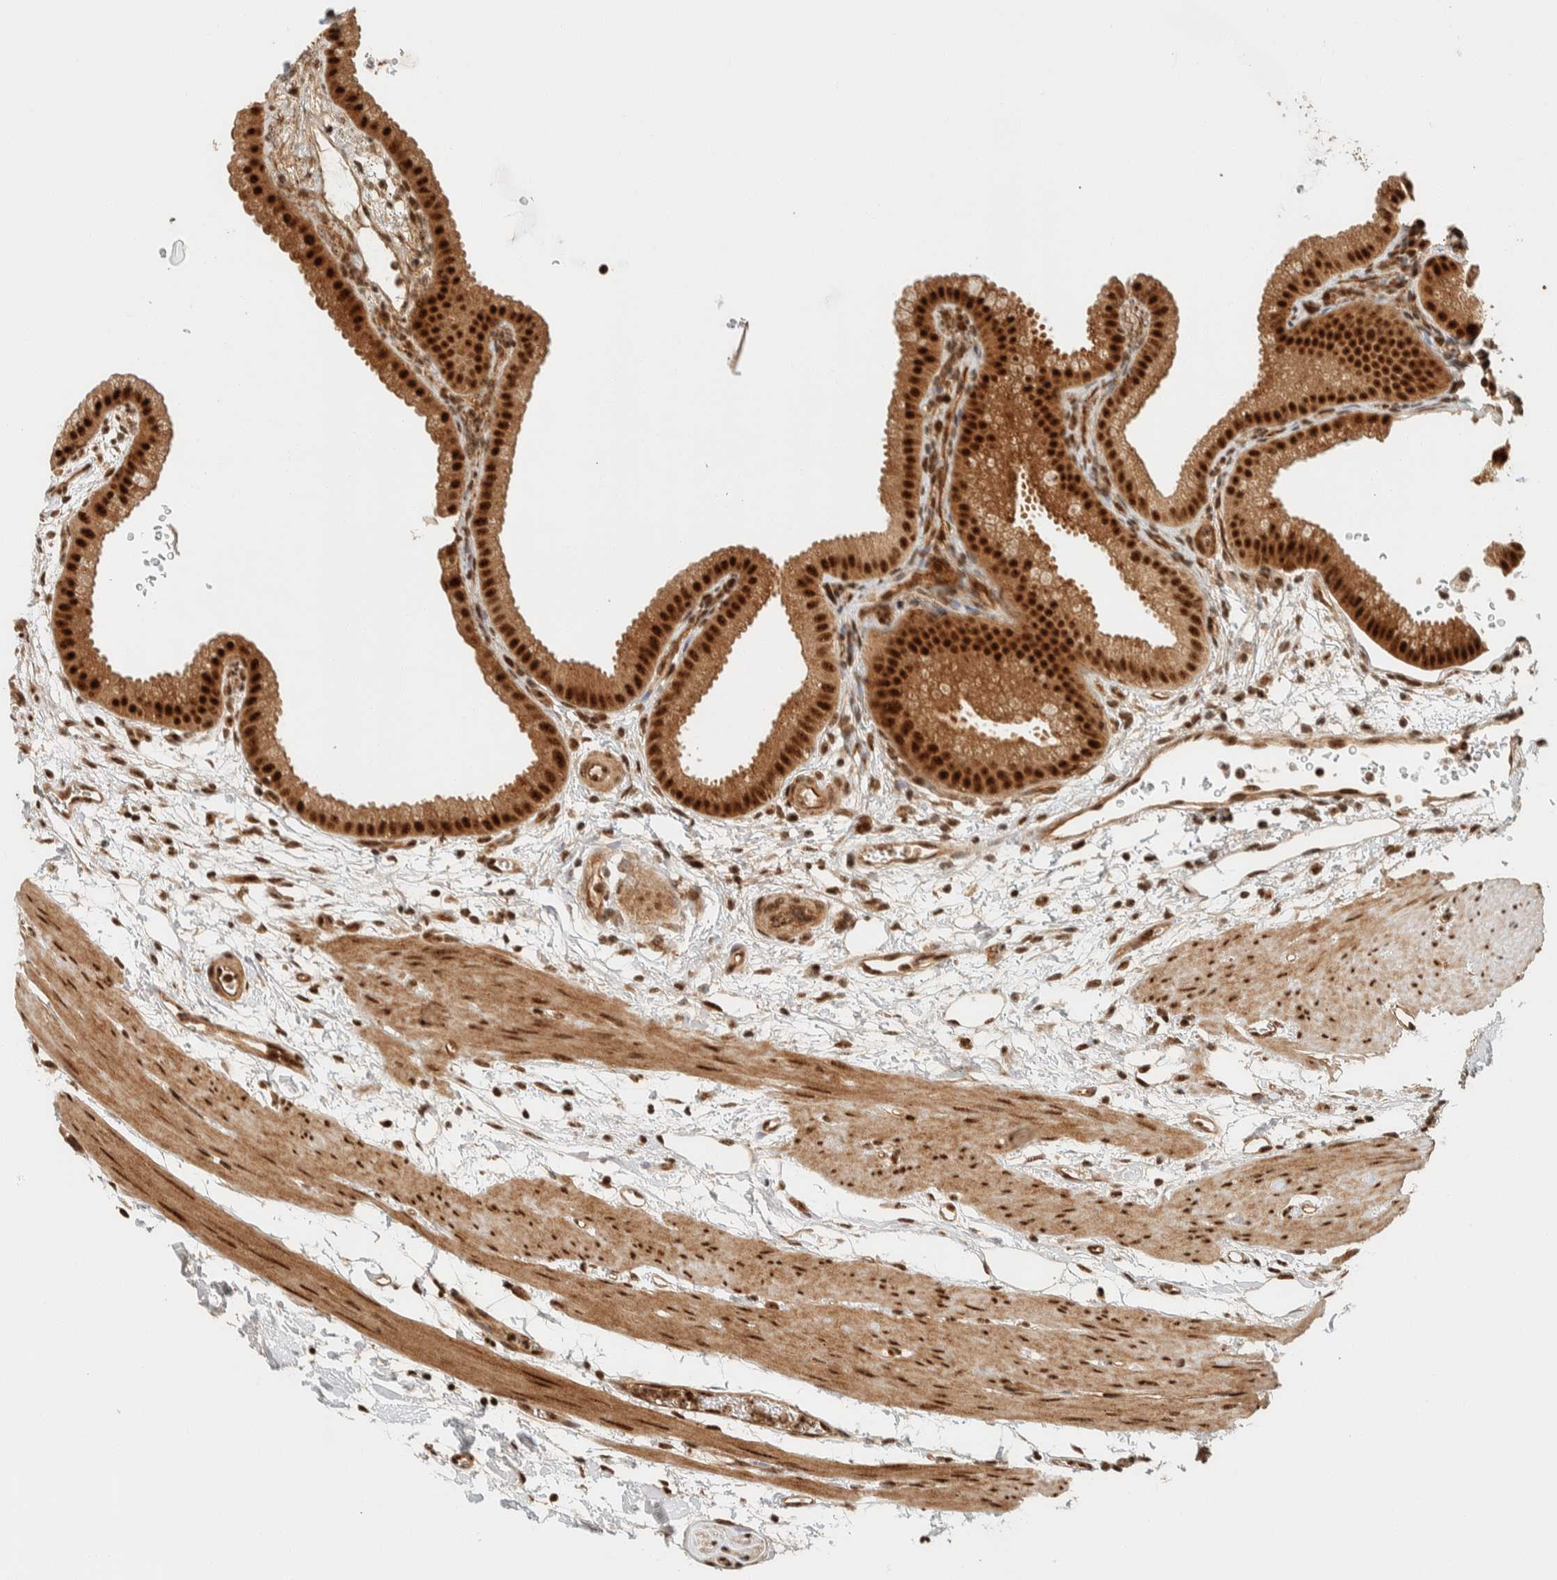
{"staining": {"intensity": "strong", "quantity": ">75%", "location": "cytoplasmic/membranous,nuclear"}, "tissue": "gallbladder", "cell_type": "Glandular cells", "image_type": "normal", "snomed": [{"axis": "morphology", "description": "Normal tissue, NOS"}, {"axis": "topography", "description": "Gallbladder"}], "caption": "Strong cytoplasmic/membranous,nuclear positivity for a protein is seen in about >75% of glandular cells of benign gallbladder using immunohistochemistry (IHC).", "gene": "SIK1", "patient": {"sex": "female", "age": 64}}